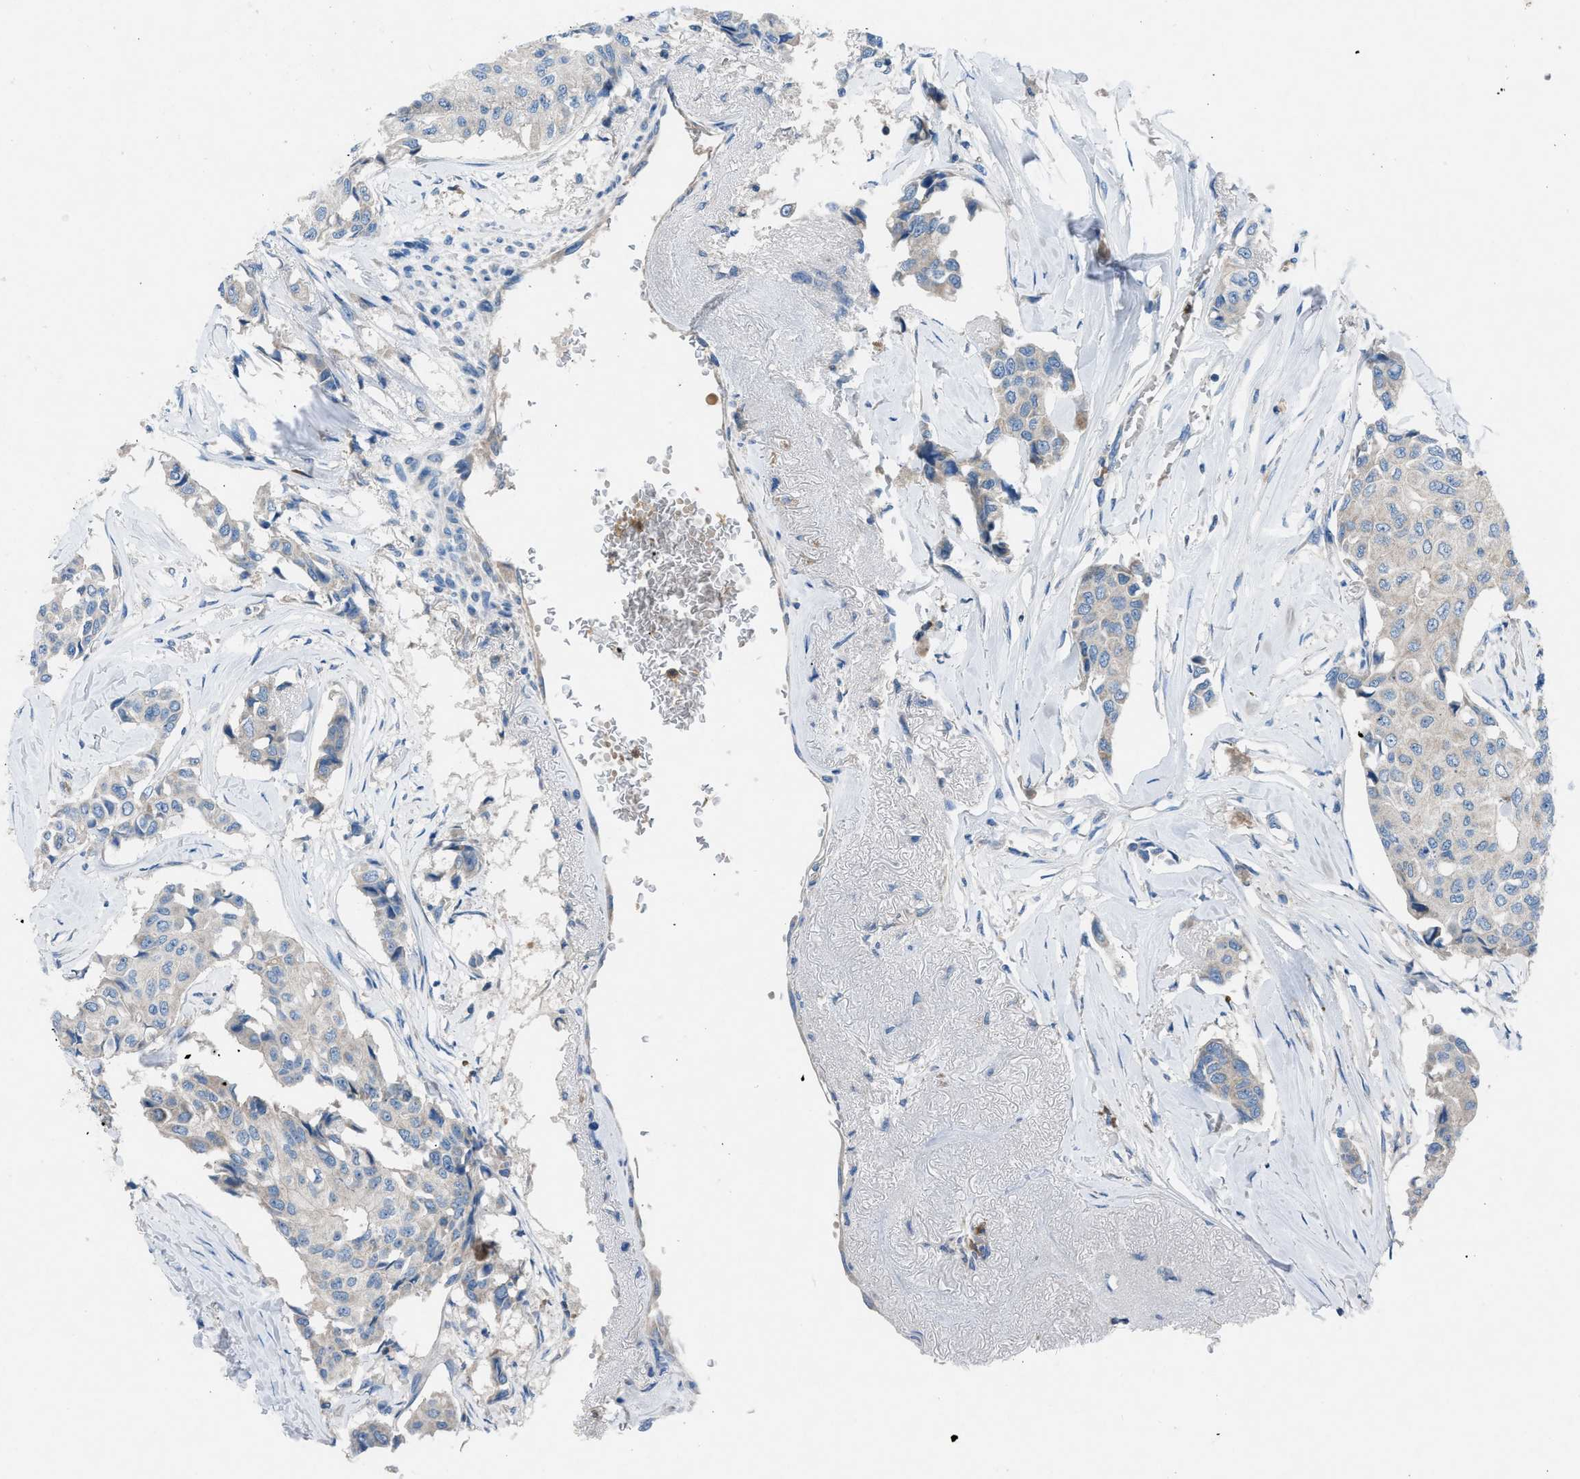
{"staining": {"intensity": "weak", "quantity": "<25%", "location": "cytoplasmic/membranous"}, "tissue": "breast cancer", "cell_type": "Tumor cells", "image_type": "cancer", "snomed": [{"axis": "morphology", "description": "Duct carcinoma"}, {"axis": "topography", "description": "Breast"}], "caption": "Immunohistochemistry (IHC) histopathology image of human breast cancer stained for a protein (brown), which exhibits no expression in tumor cells. Nuclei are stained in blue.", "gene": "GRK6", "patient": {"sex": "female", "age": 80}}